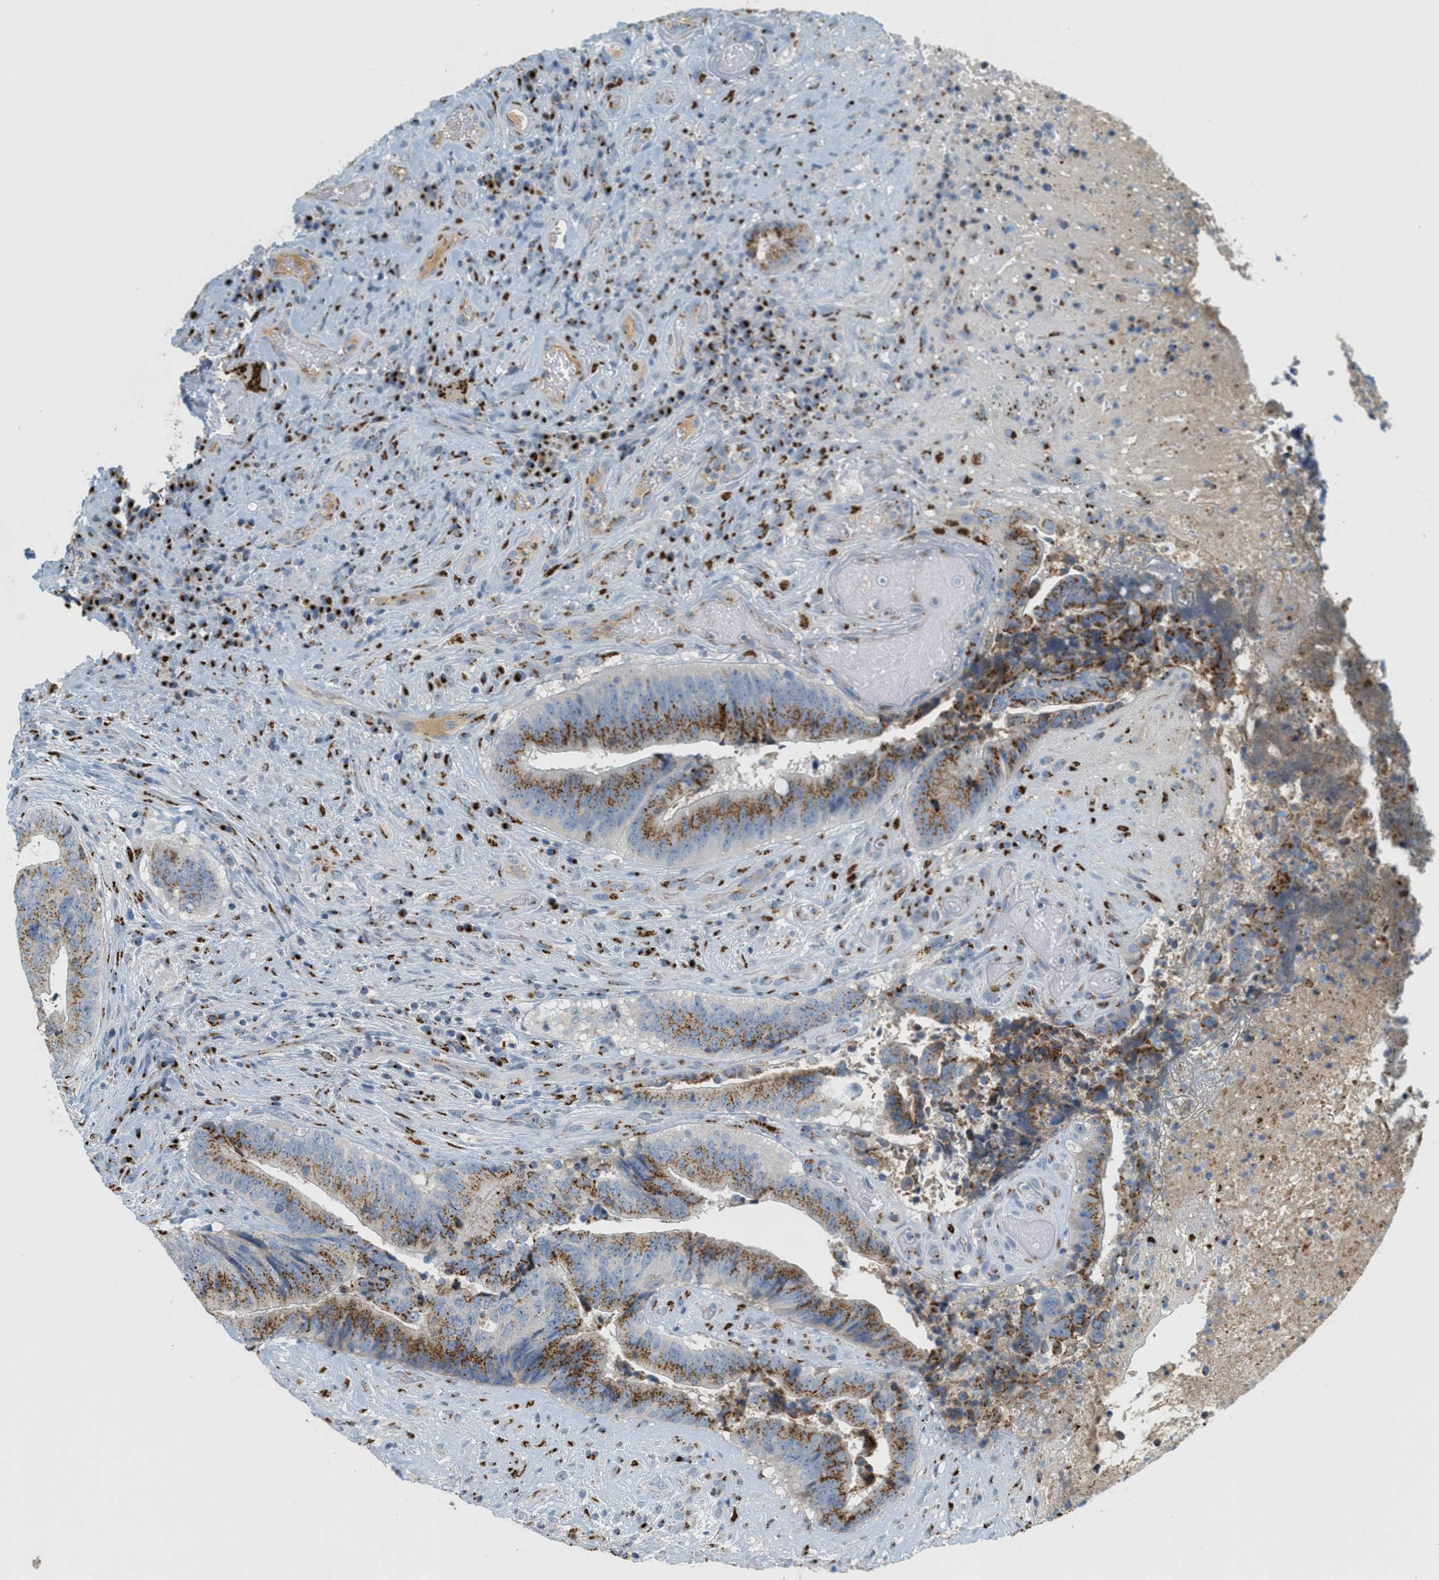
{"staining": {"intensity": "moderate", "quantity": ">75%", "location": "cytoplasmic/membranous"}, "tissue": "colorectal cancer", "cell_type": "Tumor cells", "image_type": "cancer", "snomed": [{"axis": "morphology", "description": "Adenocarcinoma, NOS"}, {"axis": "topography", "description": "Rectum"}], "caption": "Colorectal cancer (adenocarcinoma) was stained to show a protein in brown. There is medium levels of moderate cytoplasmic/membranous staining in approximately >75% of tumor cells.", "gene": "ENTPD4", "patient": {"sex": "male", "age": 72}}